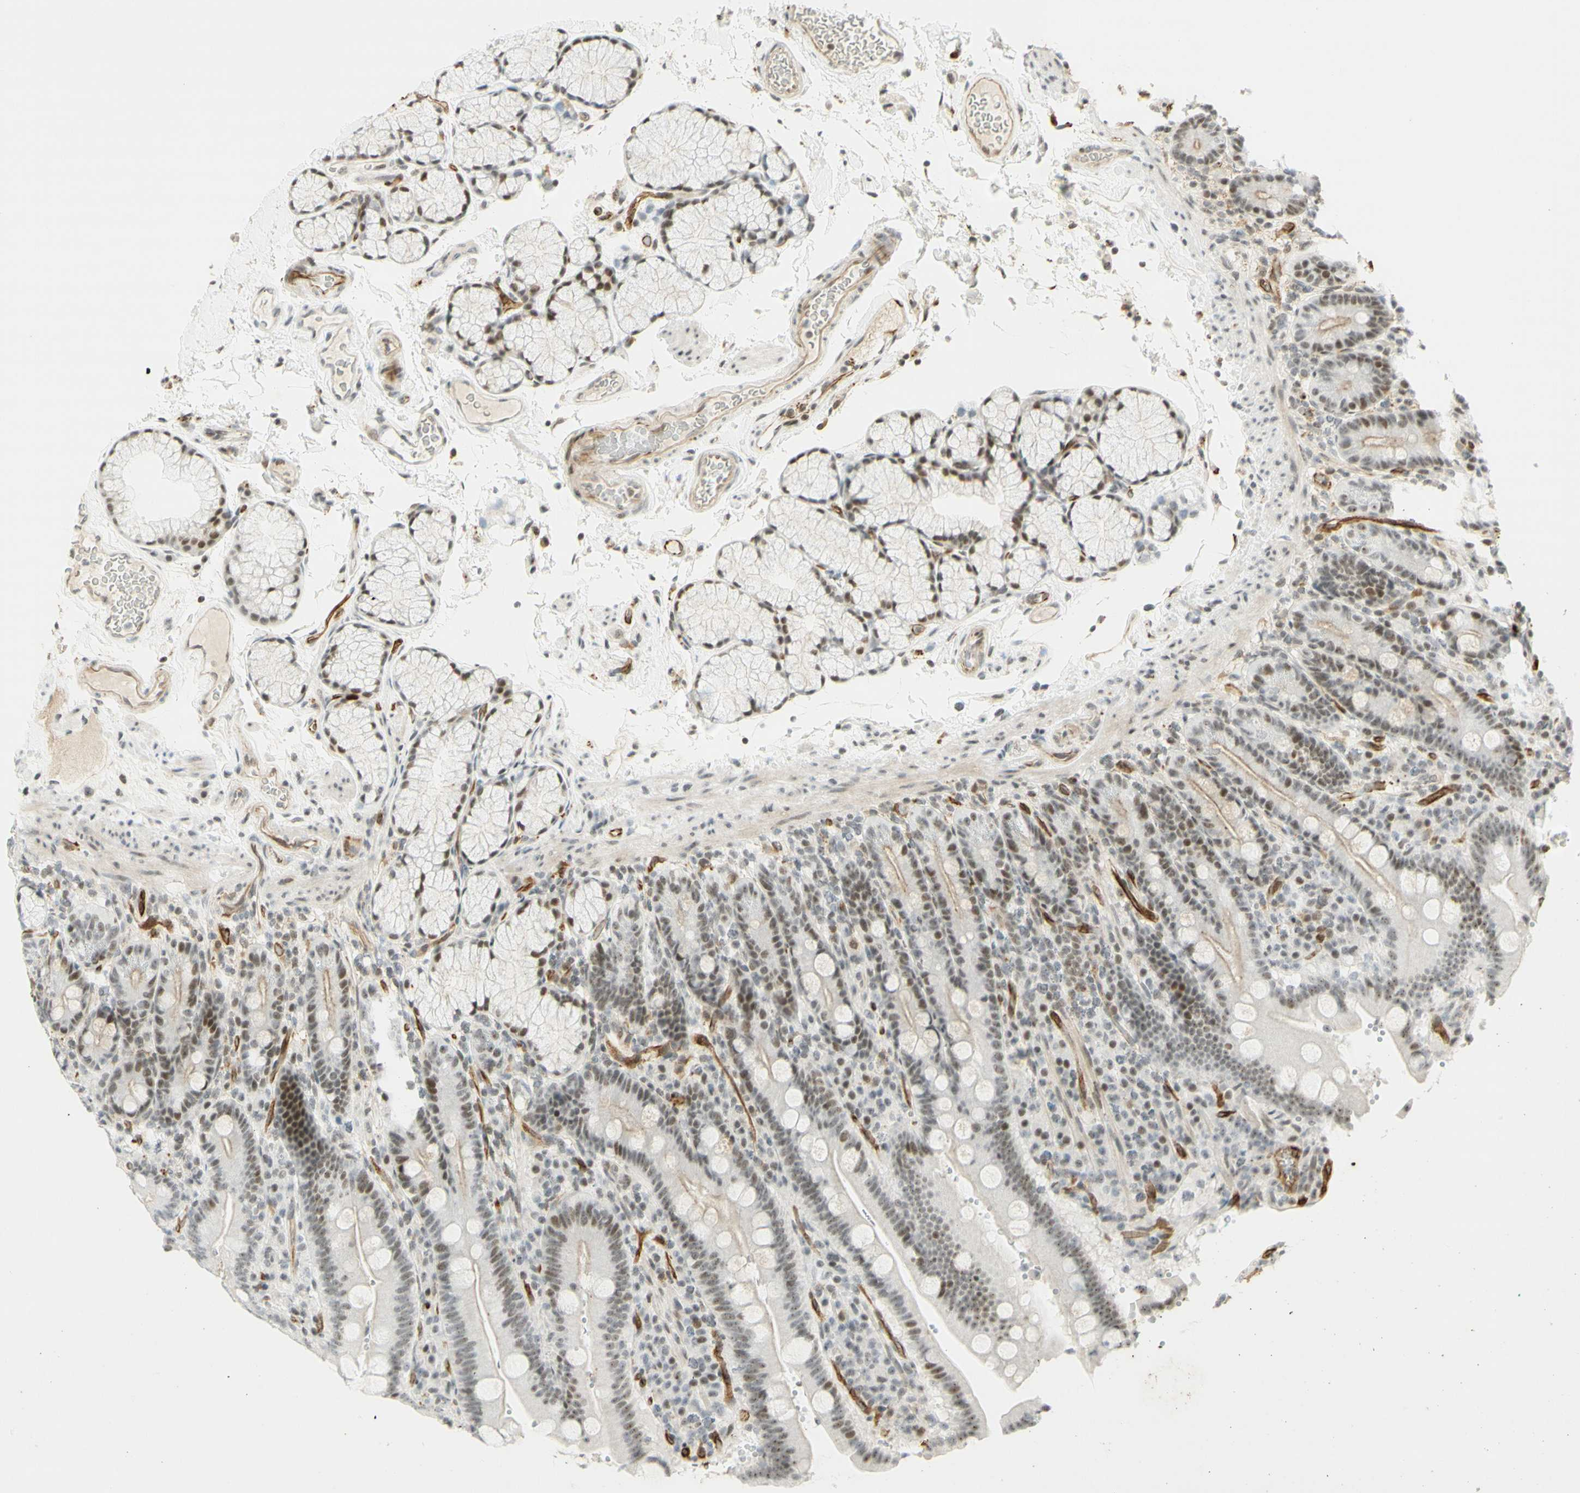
{"staining": {"intensity": "moderate", "quantity": ">75%", "location": "nuclear"}, "tissue": "duodenum", "cell_type": "Glandular cells", "image_type": "normal", "snomed": [{"axis": "morphology", "description": "Normal tissue, NOS"}, {"axis": "topography", "description": "Small intestine, NOS"}], "caption": "Benign duodenum exhibits moderate nuclear staining in approximately >75% of glandular cells.", "gene": "IRF1", "patient": {"sex": "female", "age": 71}}